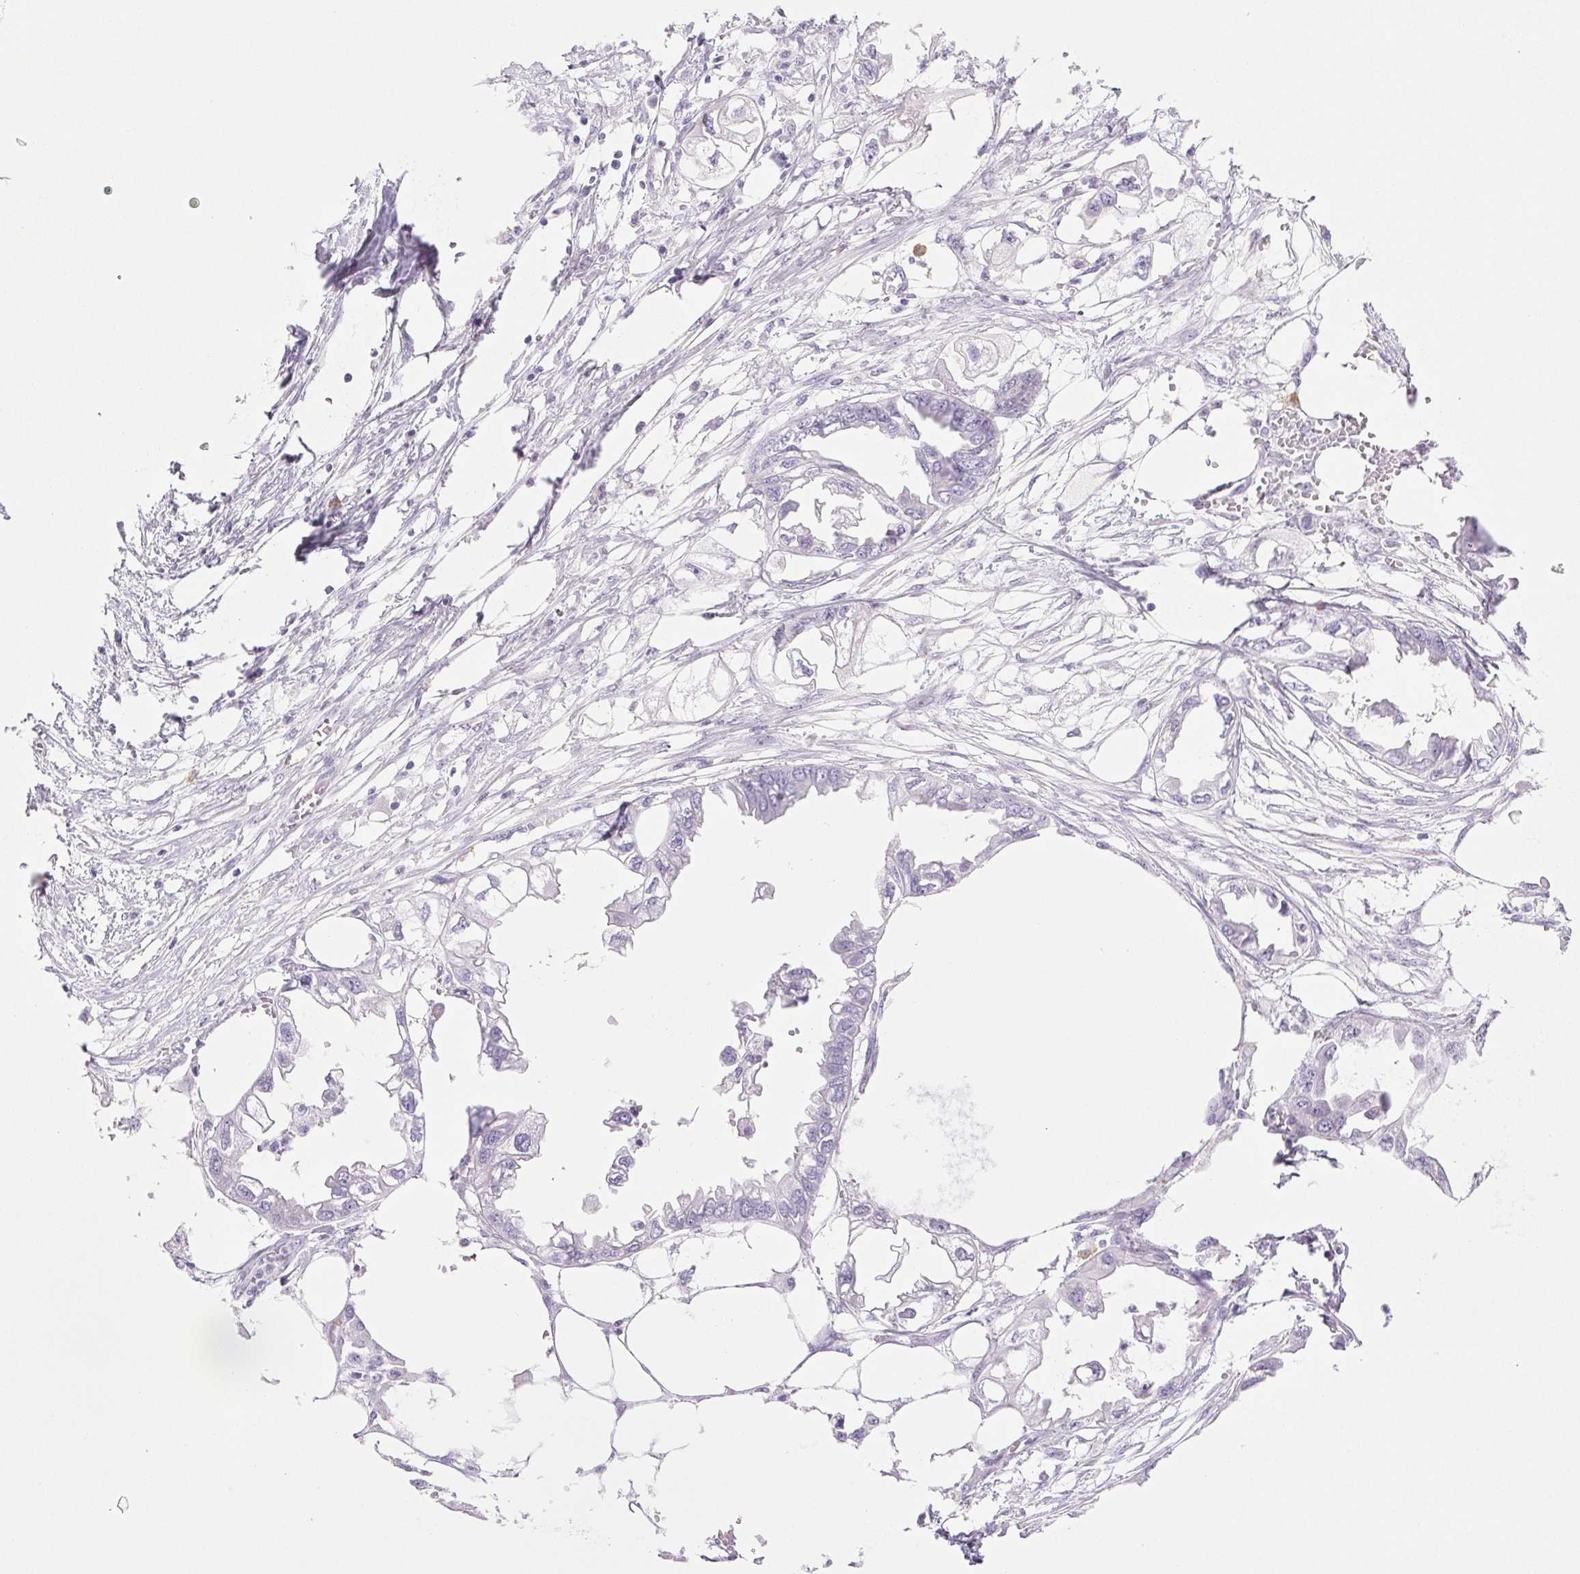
{"staining": {"intensity": "negative", "quantity": "none", "location": "none"}, "tissue": "endometrial cancer", "cell_type": "Tumor cells", "image_type": "cancer", "snomed": [{"axis": "morphology", "description": "Adenocarcinoma, NOS"}, {"axis": "morphology", "description": "Adenocarcinoma, metastatic, NOS"}, {"axis": "topography", "description": "Adipose tissue"}, {"axis": "topography", "description": "Endometrium"}], "caption": "Immunohistochemistry of endometrial cancer (metastatic adenocarcinoma) exhibits no staining in tumor cells.", "gene": "PAPPA2", "patient": {"sex": "female", "age": 67}}